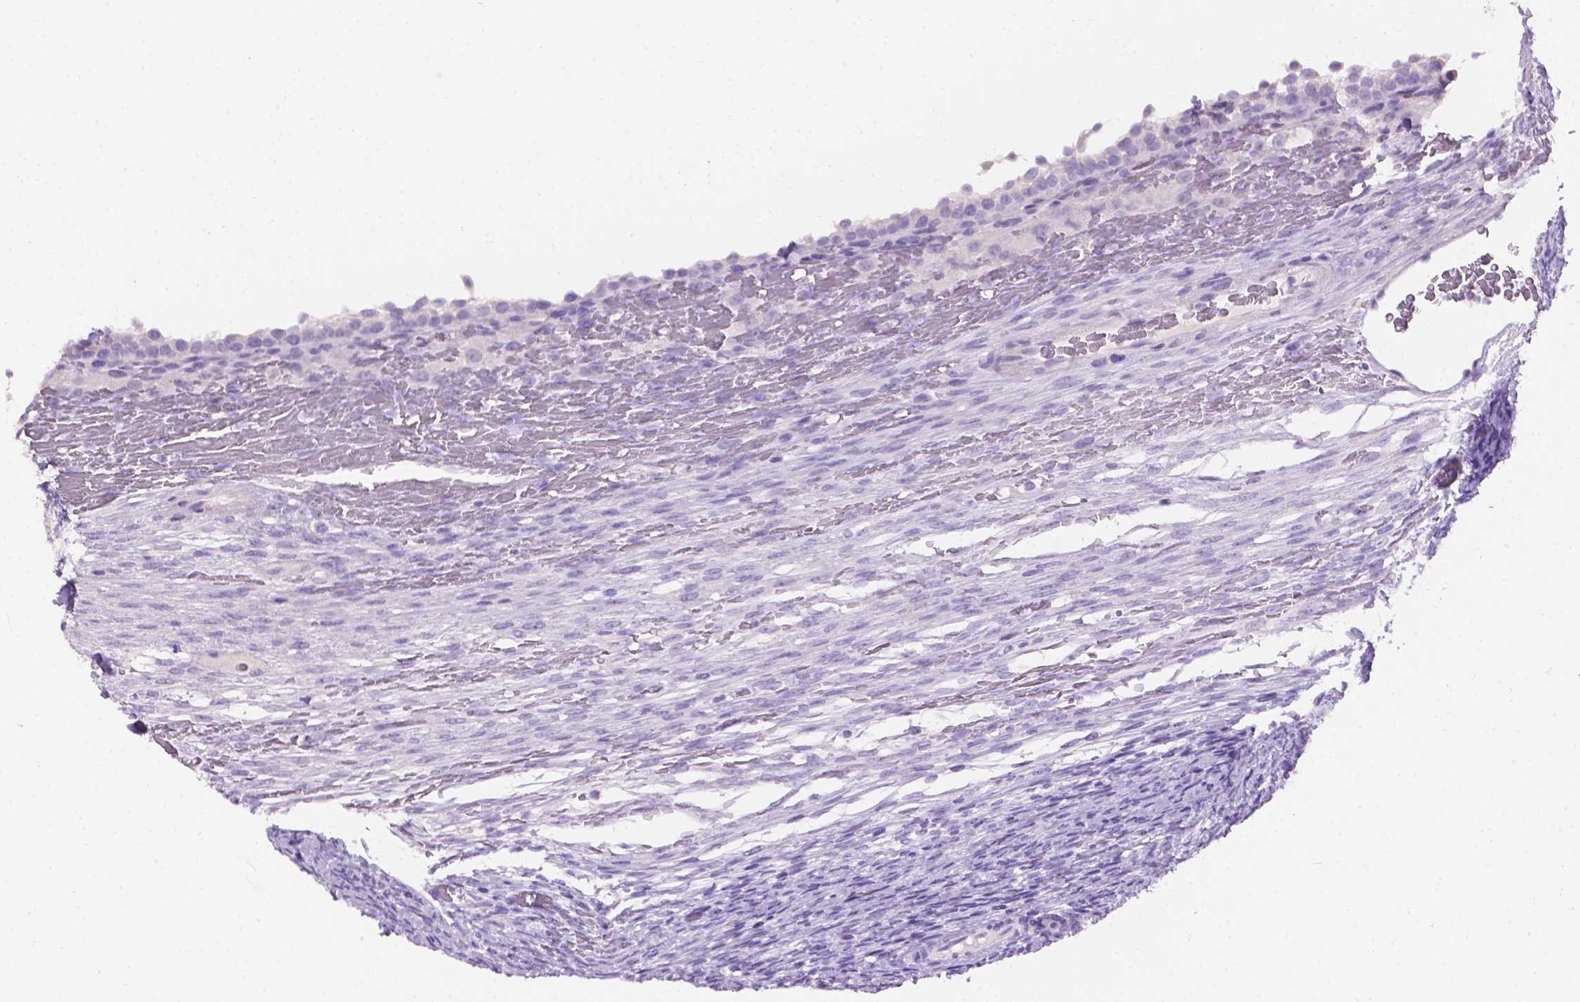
{"staining": {"intensity": "negative", "quantity": "none", "location": "none"}, "tissue": "ovary", "cell_type": "Follicle cells", "image_type": "normal", "snomed": [{"axis": "morphology", "description": "Normal tissue, NOS"}, {"axis": "topography", "description": "Ovary"}], "caption": "Benign ovary was stained to show a protein in brown. There is no significant staining in follicle cells. (DAB immunohistochemistry visualized using brightfield microscopy, high magnification).", "gene": "TACSTD2", "patient": {"sex": "female", "age": 34}}